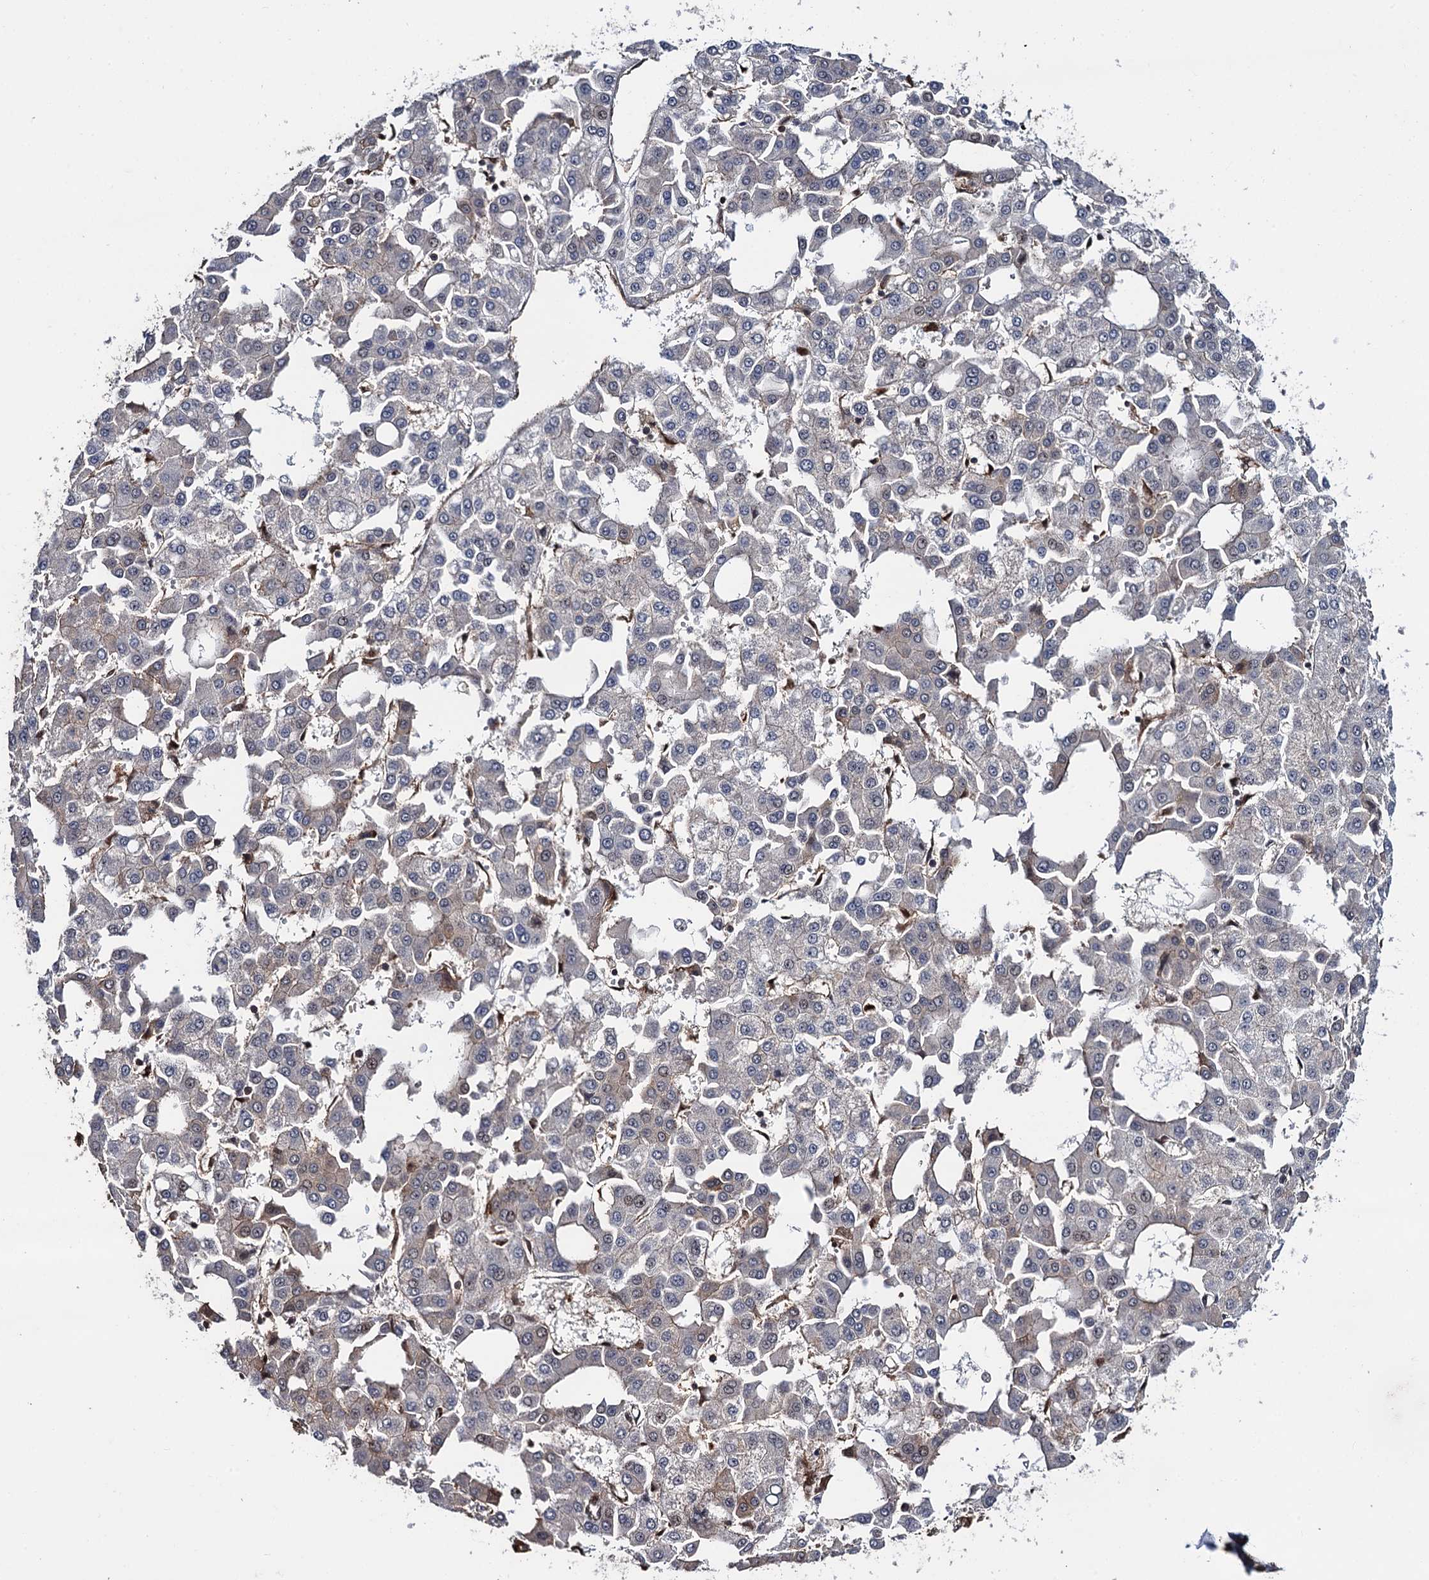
{"staining": {"intensity": "weak", "quantity": "<25%", "location": "cytoplasmic/membranous"}, "tissue": "liver cancer", "cell_type": "Tumor cells", "image_type": "cancer", "snomed": [{"axis": "morphology", "description": "Carcinoma, Hepatocellular, NOS"}, {"axis": "topography", "description": "Liver"}], "caption": "IHC photomicrograph of liver cancer stained for a protein (brown), which demonstrates no staining in tumor cells. (IHC, brightfield microscopy, high magnification).", "gene": "CDC23", "patient": {"sex": "male", "age": 47}}